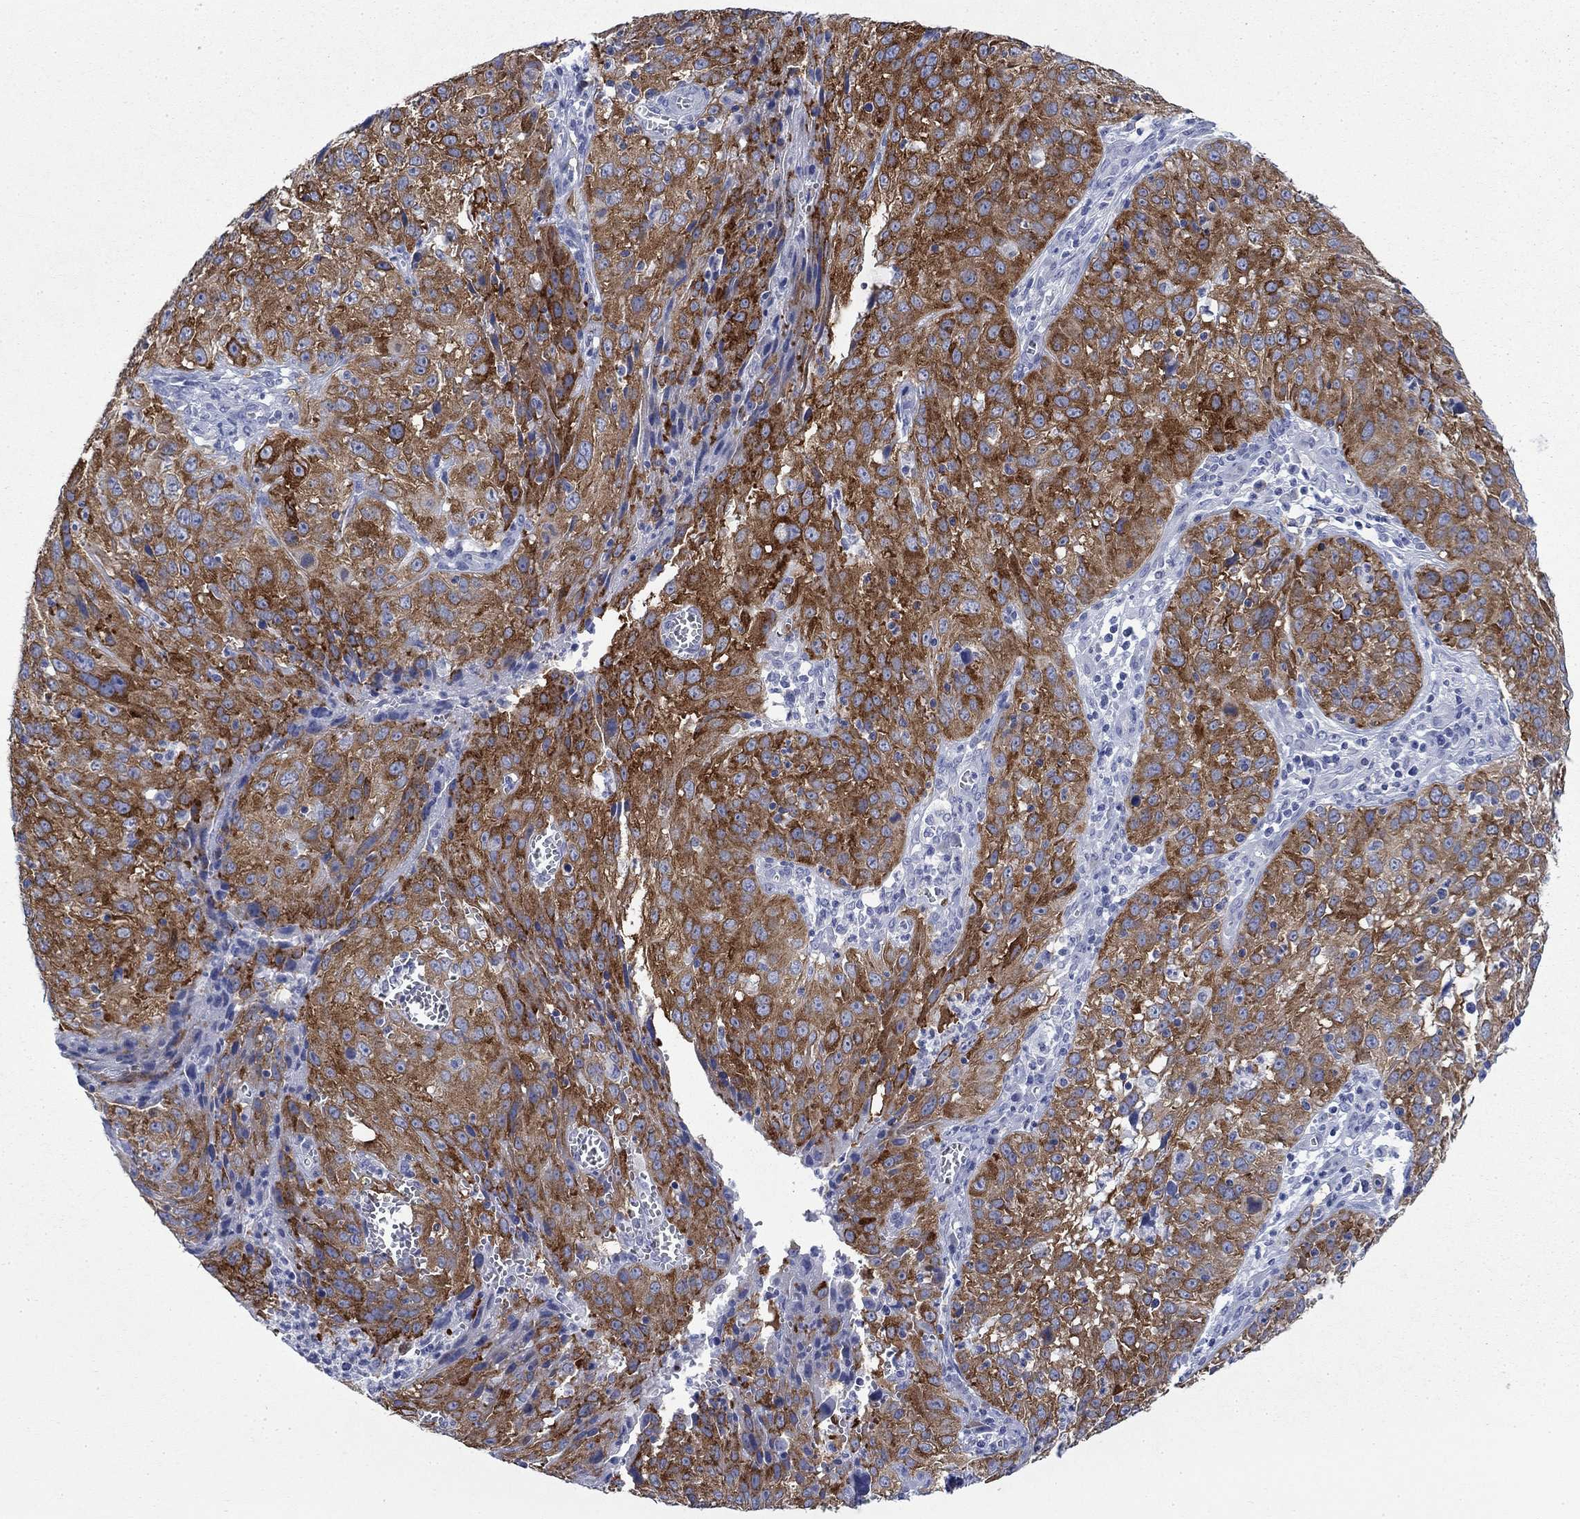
{"staining": {"intensity": "strong", "quantity": "25%-75%", "location": "cytoplasmic/membranous"}, "tissue": "cervical cancer", "cell_type": "Tumor cells", "image_type": "cancer", "snomed": [{"axis": "morphology", "description": "Squamous cell carcinoma, NOS"}, {"axis": "topography", "description": "Cervix"}], "caption": "Brown immunohistochemical staining in human cervical cancer (squamous cell carcinoma) demonstrates strong cytoplasmic/membranous staining in approximately 25%-75% of tumor cells.", "gene": "IGF2BP3", "patient": {"sex": "female", "age": 32}}